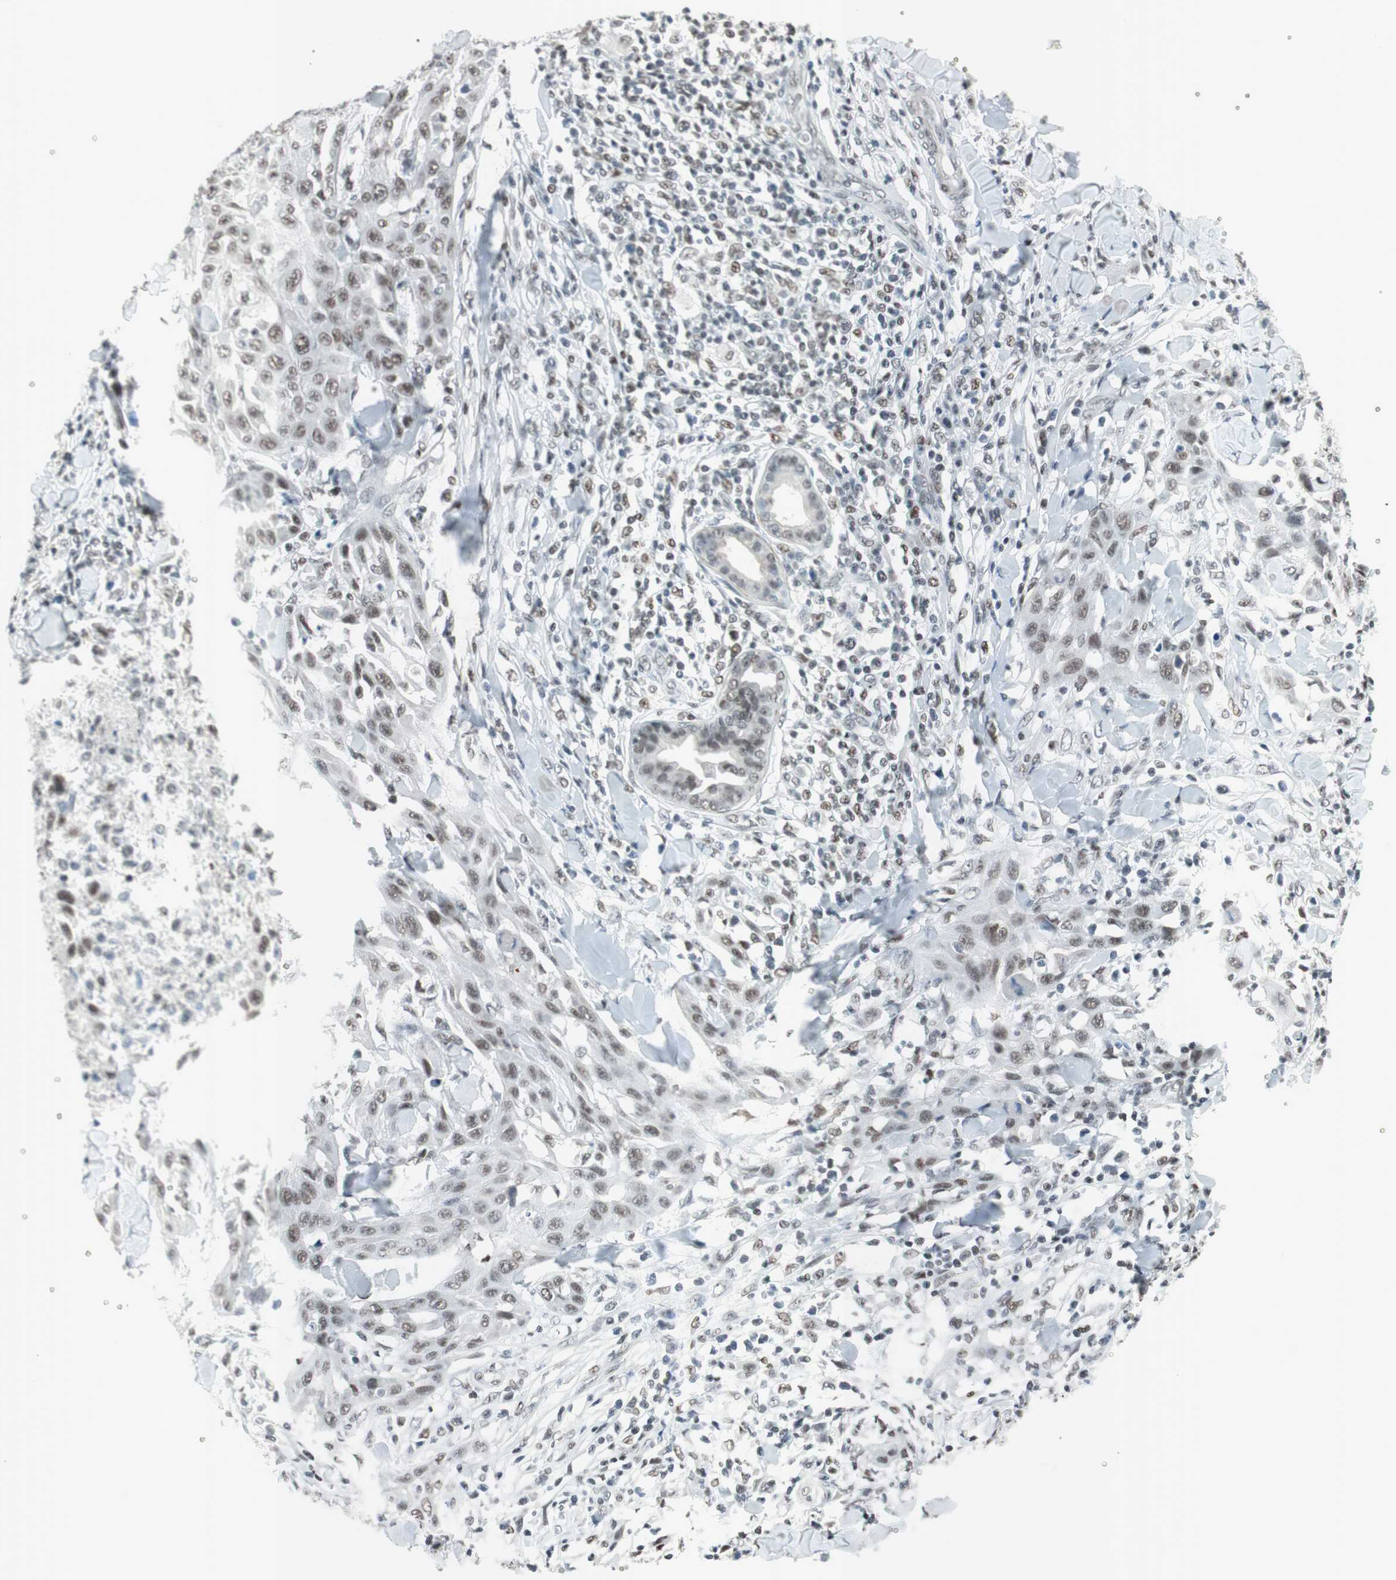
{"staining": {"intensity": "moderate", "quantity": "25%-75%", "location": "nuclear"}, "tissue": "skin cancer", "cell_type": "Tumor cells", "image_type": "cancer", "snomed": [{"axis": "morphology", "description": "Squamous cell carcinoma, NOS"}, {"axis": "topography", "description": "Skin"}], "caption": "Immunohistochemical staining of human skin squamous cell carcinoma shows moderate nuclear protein positivity in approximately 25%-75% of tumor cells.", "gene": "ARID1A", "patient": {"sex": "male", "age": 24}}